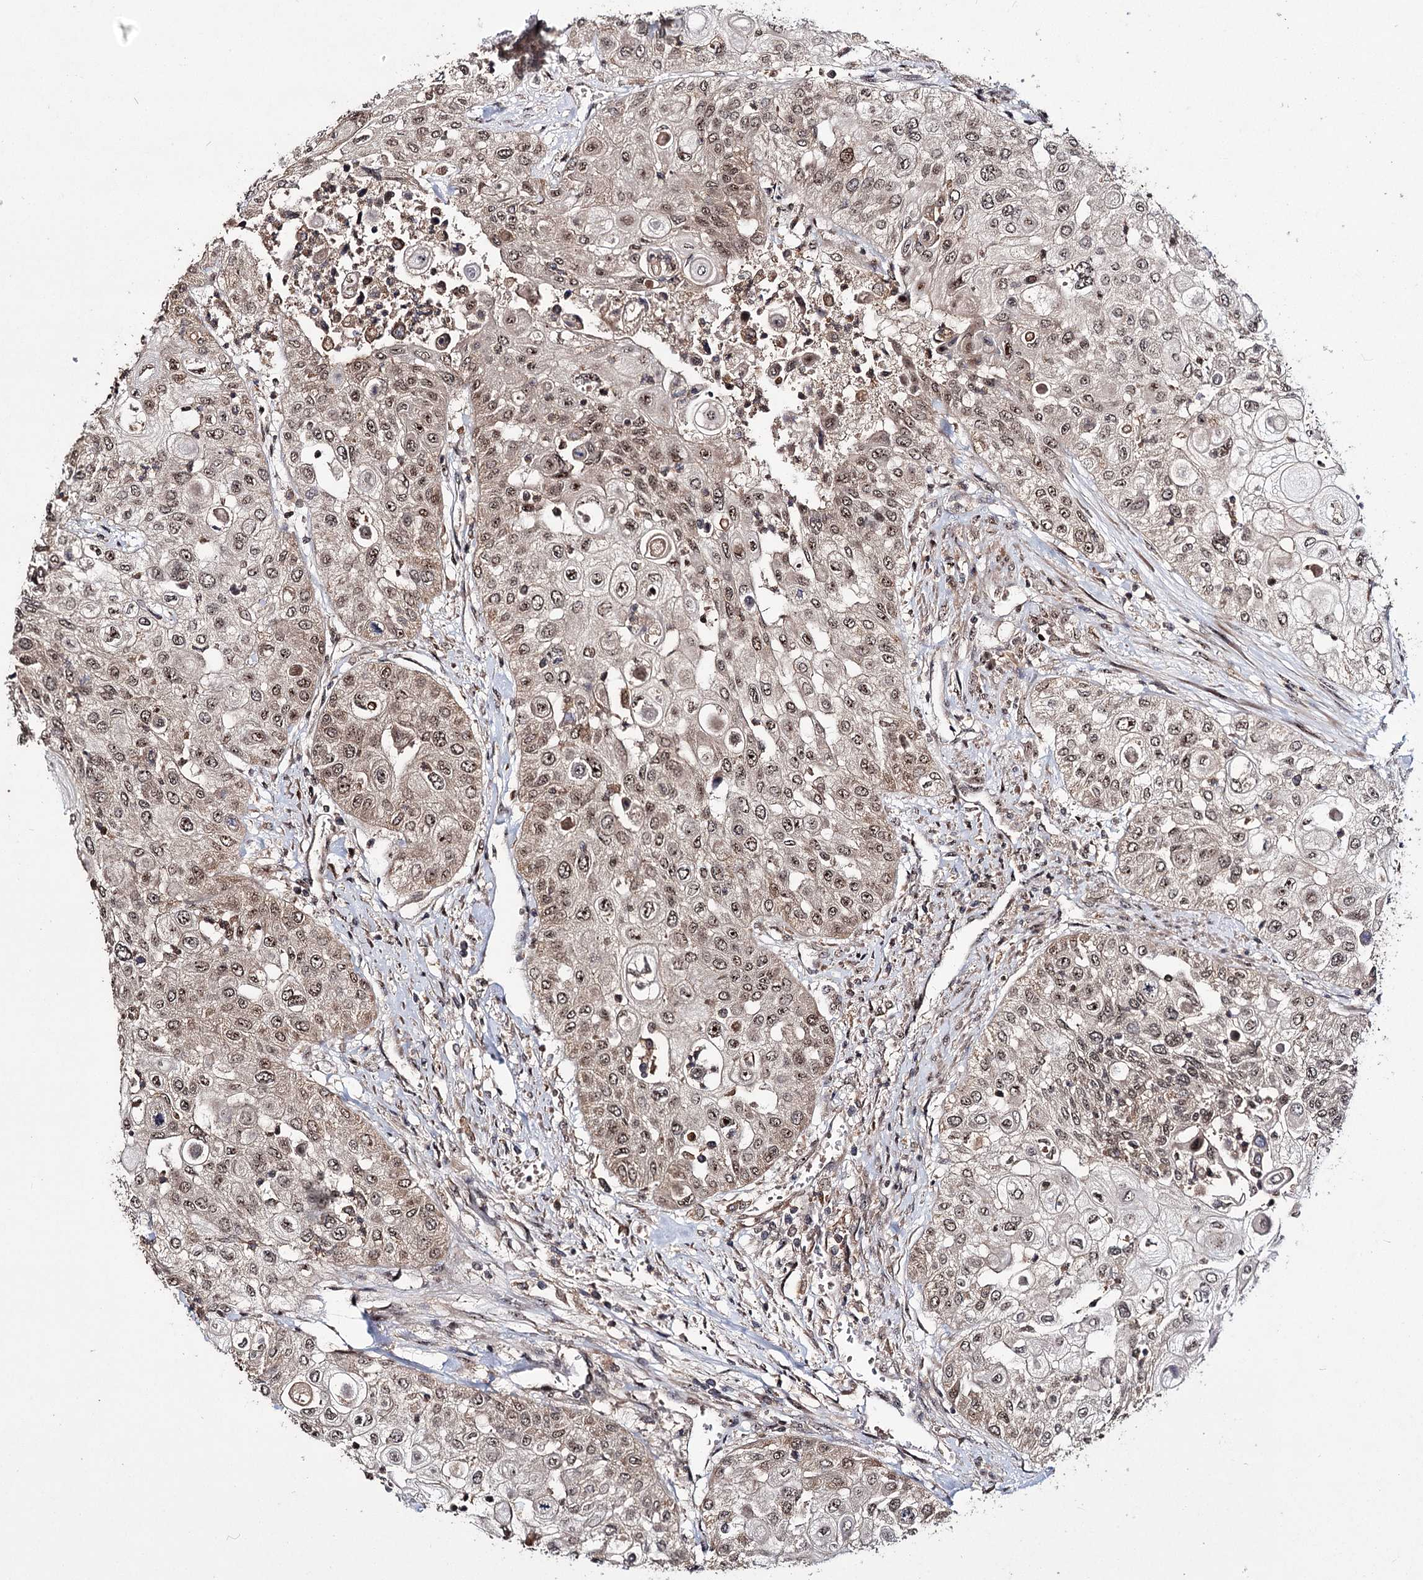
{"staining": {"intensity": "moderate", "quantity": ">75%", "location": "cytoplasmic/membranous,nuclear"}, "tissue": "urothelial cancer", "cell_type": "Tumor cells", "image_type": "cancer", "snomed": [{"axis": "morphology", "description": "Urothelial carcinoma, High grade"}, {"axis": "topography", "description": "Urinary bladder"}], "caption": "Urothelial cancer stained for a protein displays moderate cytoplasmic/membranous and nuclear positivity in tumor cells.", "gene": "MKNK2", "patient": {"sex": "female", "age": 79}}